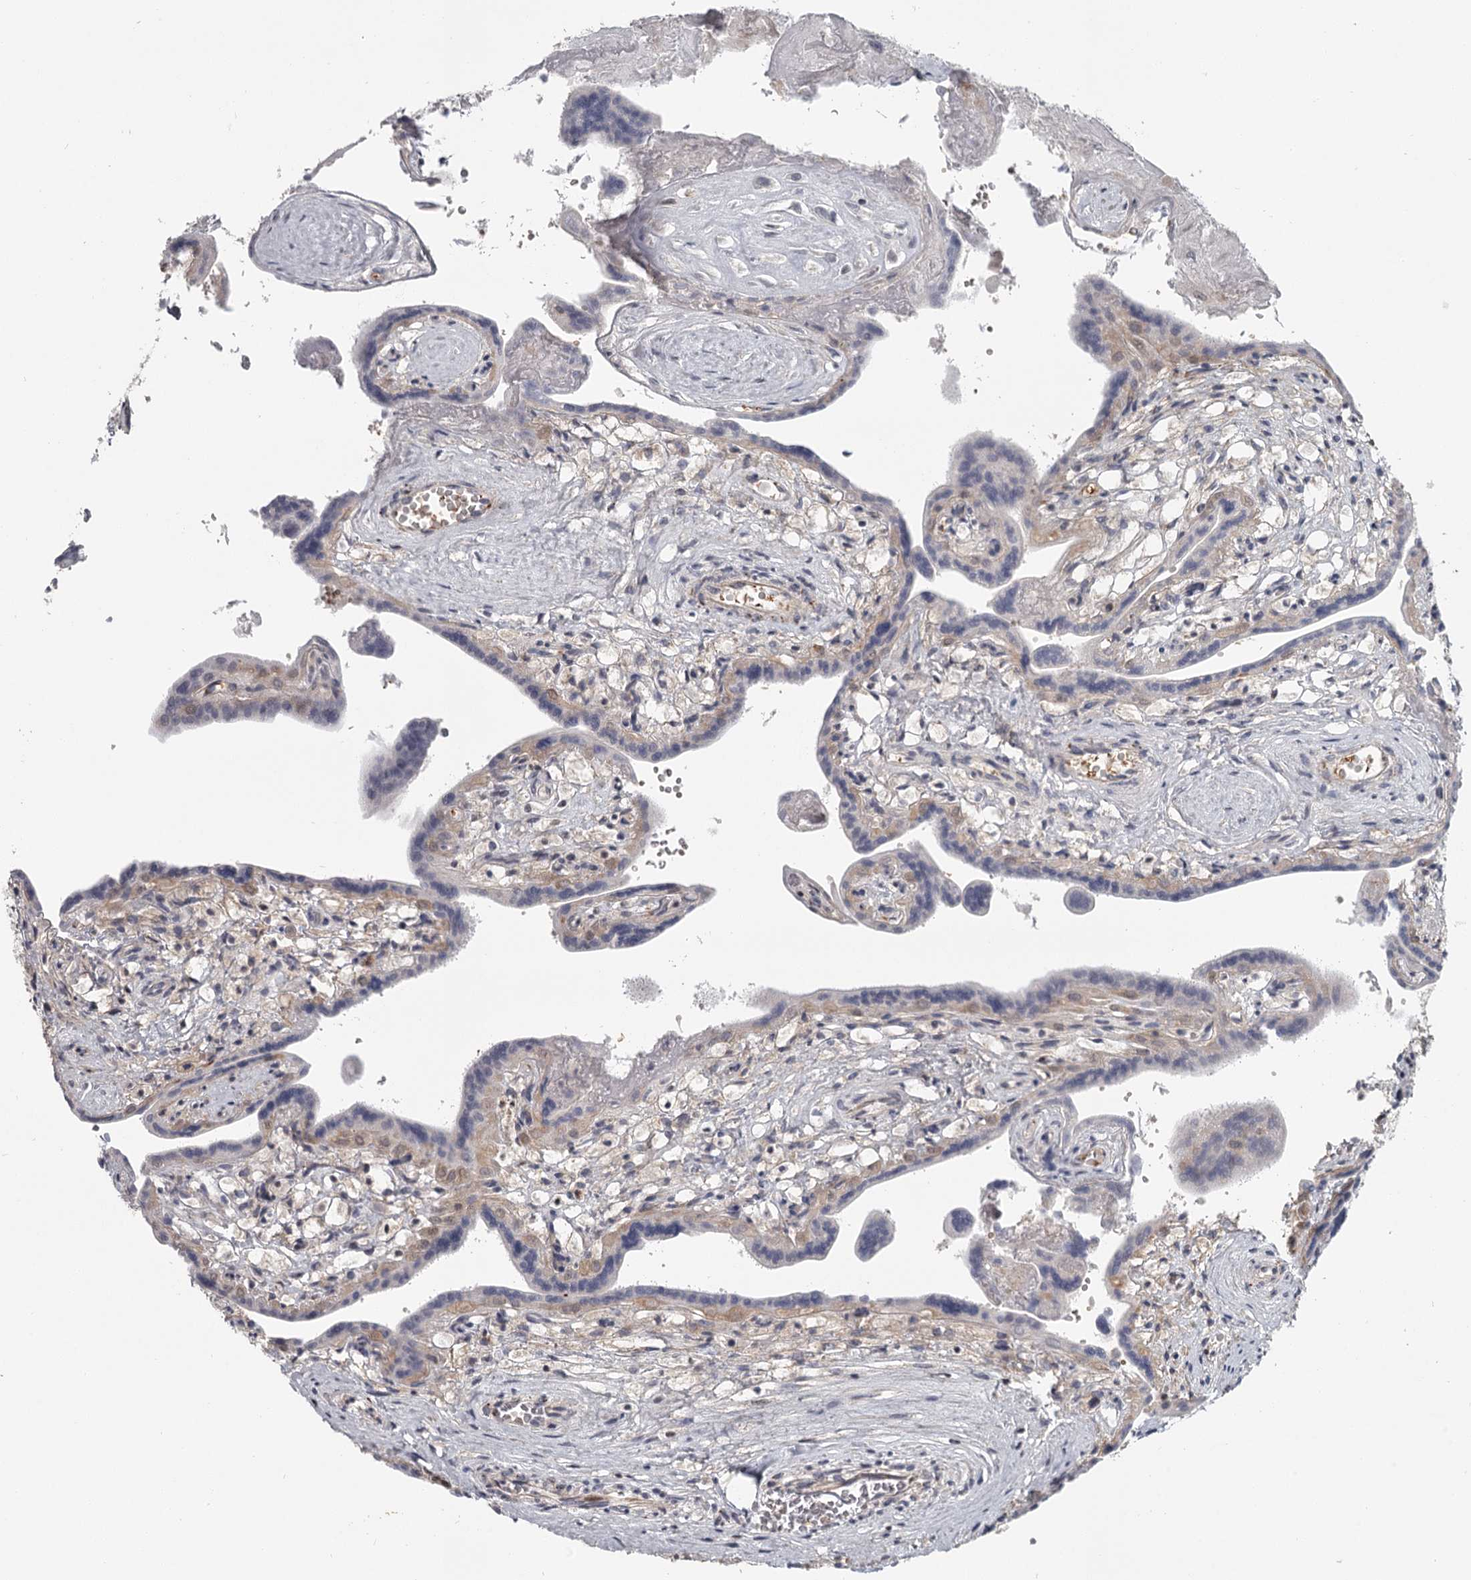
{"staining": {"intensity": "strong", "quantity": "25%-75%", "location": "nuclear"}, "tissue": "placenta", "cell_type": "Trophoblastic cells", "image_type": "normal", "snomed": [{"axis": "morphology", "description": "Normal tissue, NOS"}, {"axis": "topography", "description": "Placenta"}], "caption": "Immunohistochemistry histopathology image of benign placenta: placenta stained using immunohistochemistry (IHC) exhibits high levels of strong protein expression localized specifically in the nuclear of trophoblastic cells, appearing as a nuclear brown color.", "gene": "FAM13C", "patient": {"sex": "female", "age": 37}}